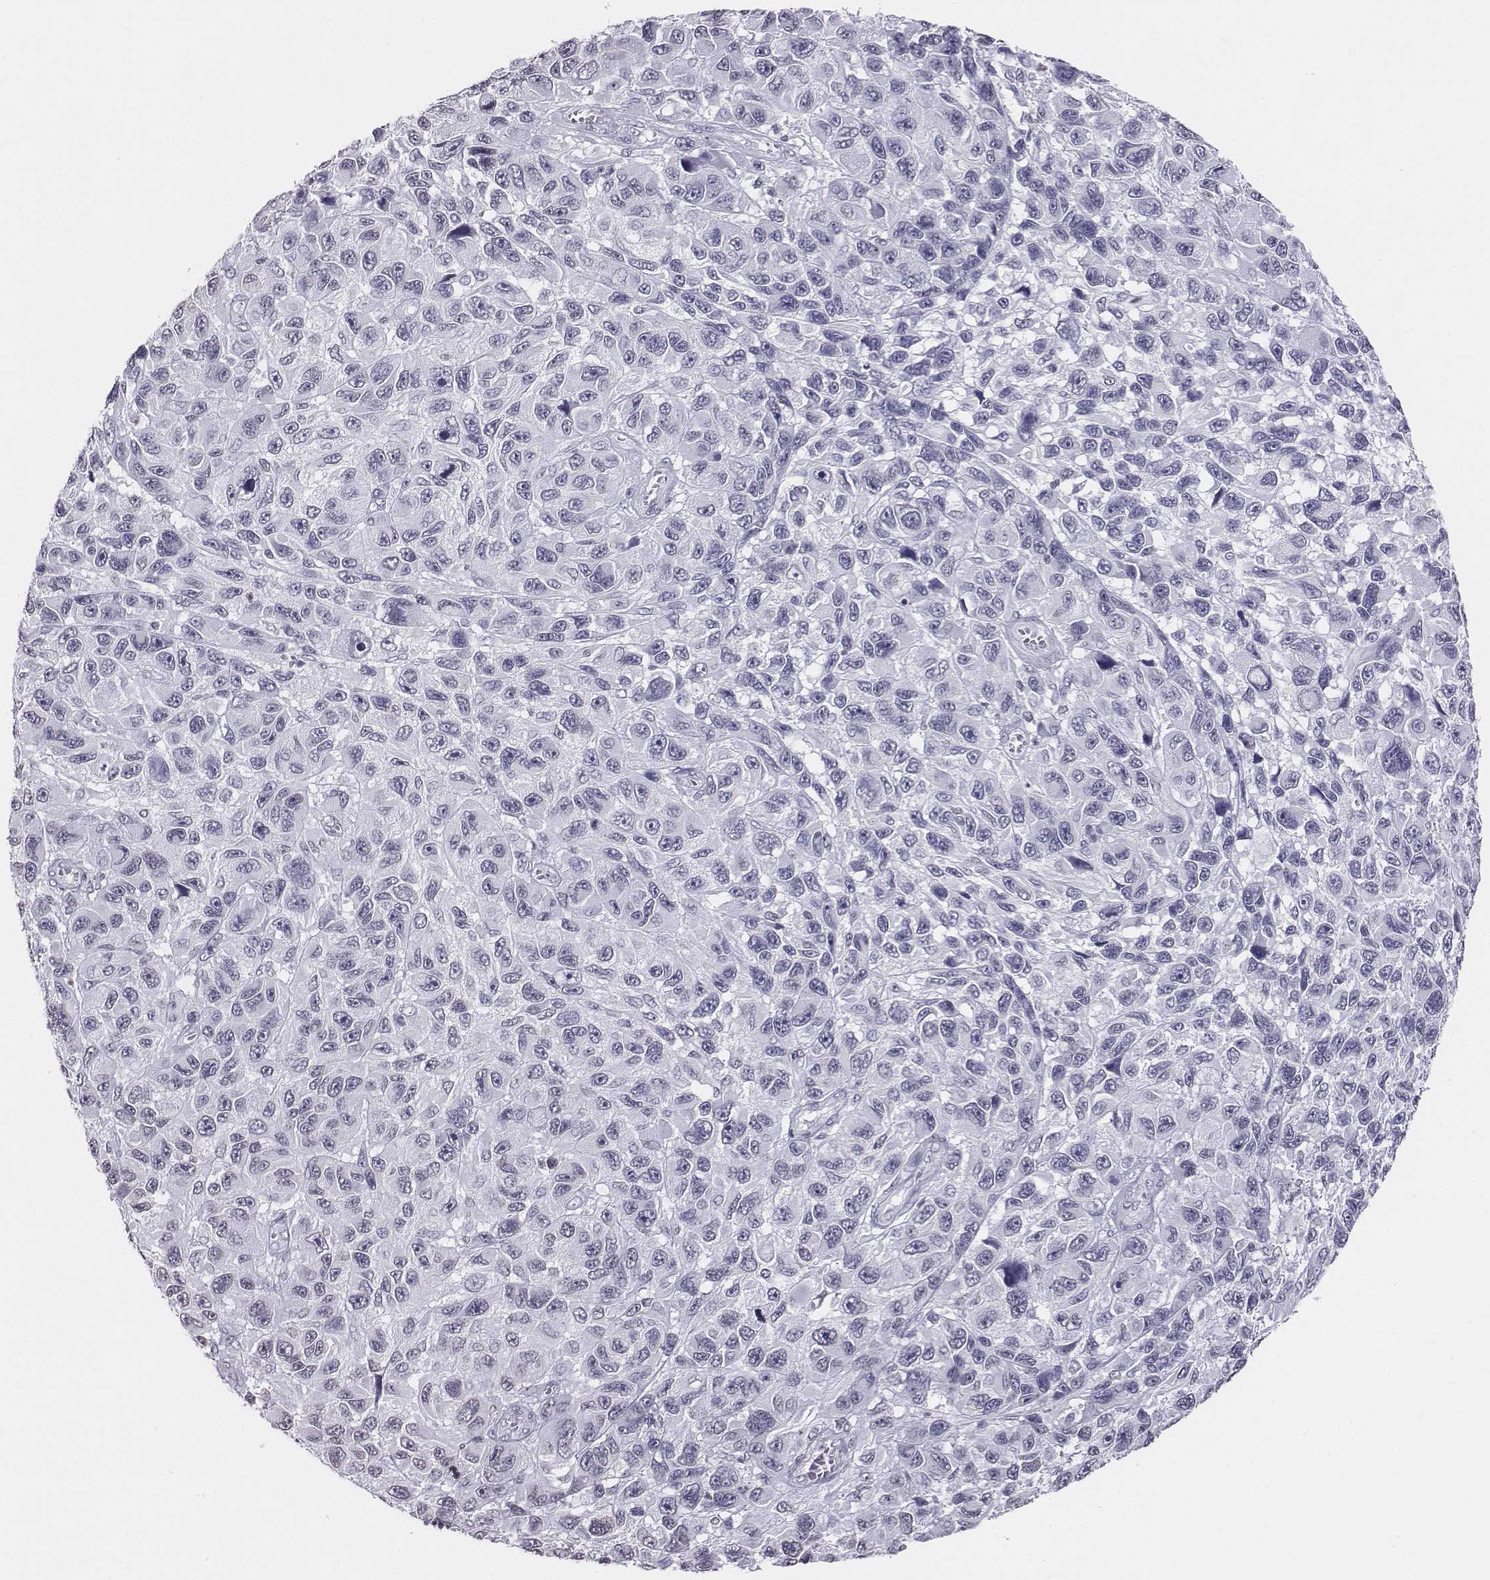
{"staining": {"intensity": "negative", "quantity": "none", "location": "none"}, "tissue": "melanoma", "cell_type": "Tumor cells", "image_type": "cancer", "snomed": [{"axis": "morphology", "description": "Malignant melanoma, NOS"}, {"axis": "topography", "description": "Skin"}], "caption": "Tumor cells show no significant staining in melanoma.", "gene": "BARHL1", "patient": {"sex": "male", "age": 53}}